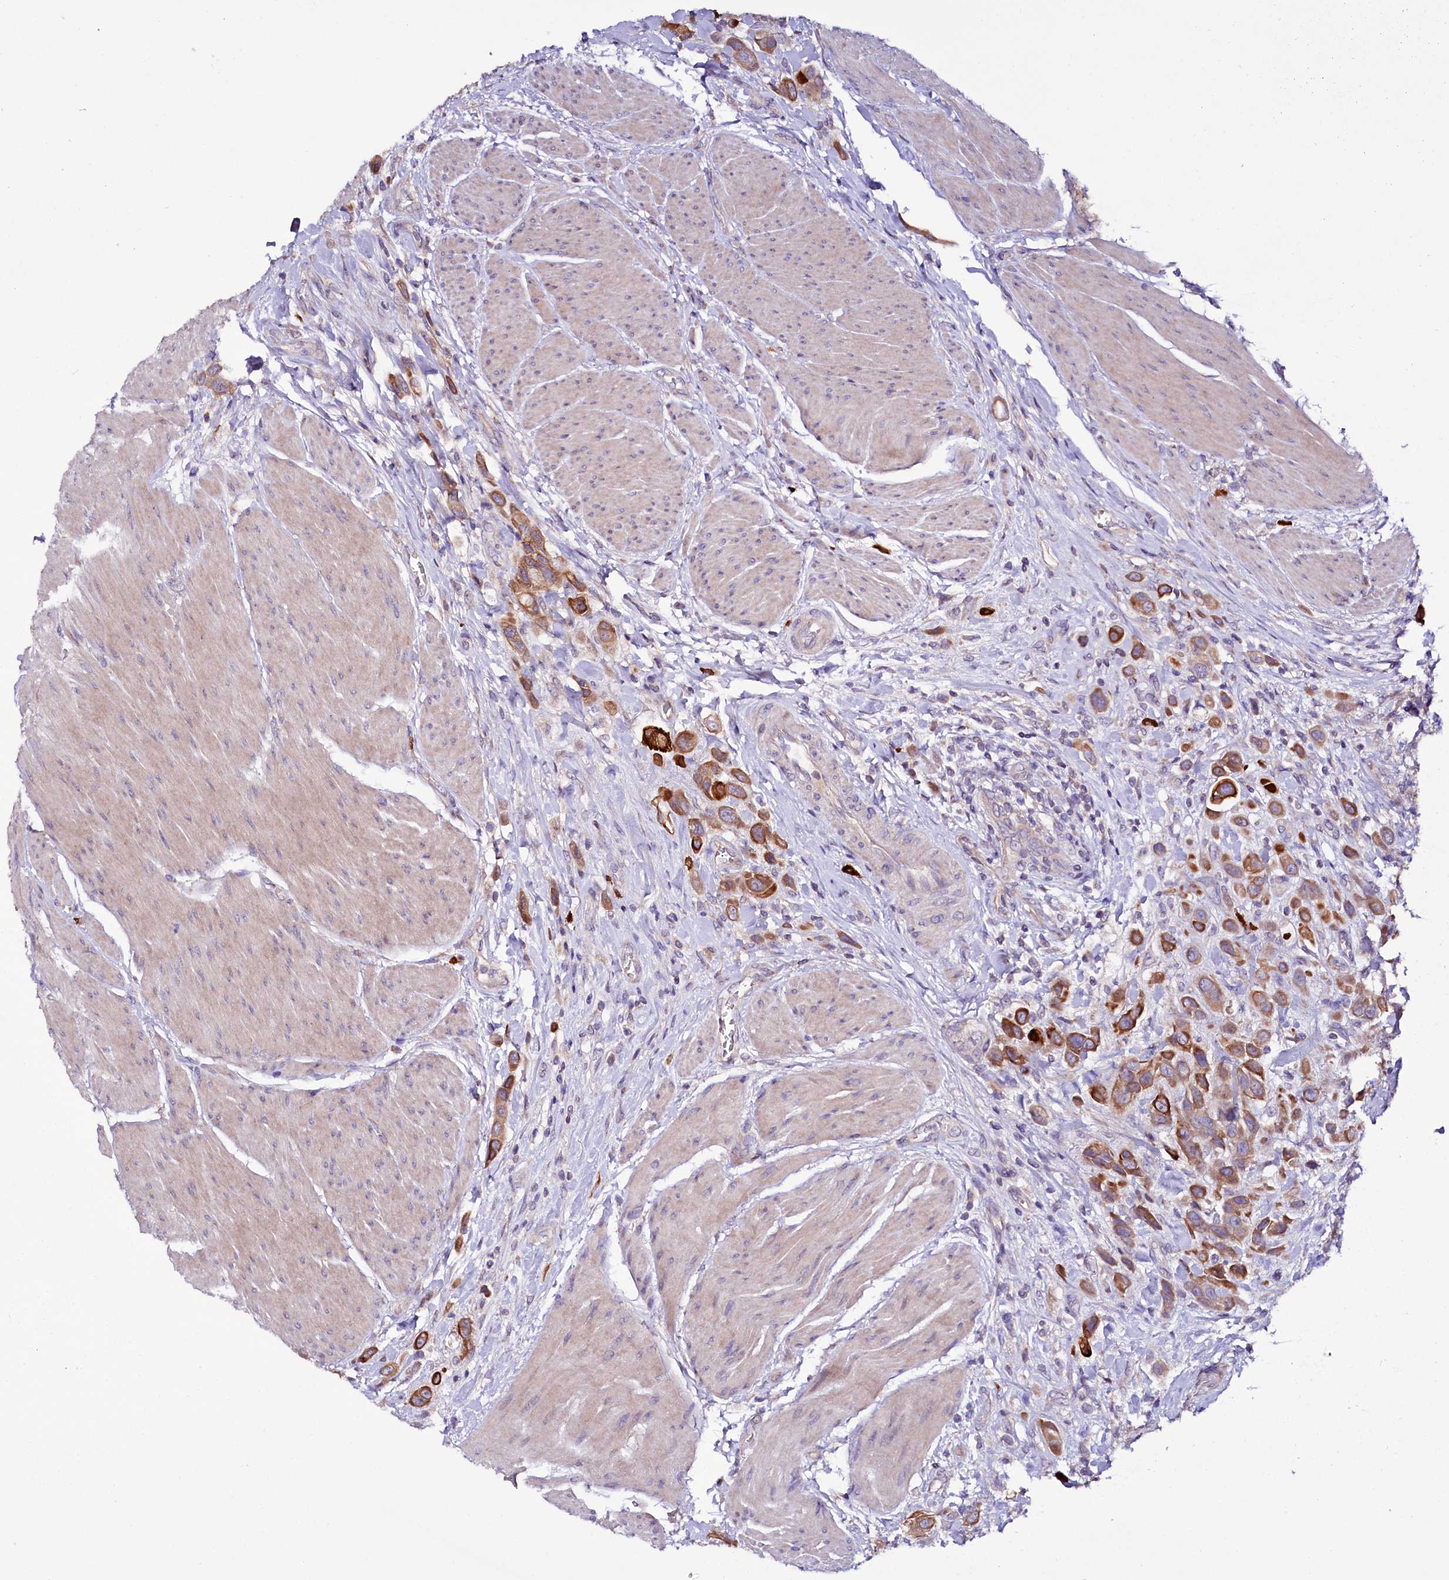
{"staining": {"intensity": "moderate", "quantity": ">75%", "location": "cytoplasmic/membranous"}, "tissue": "urothelial cancer", "cell_type": "Tumor cells", "image_type": "cancer", "snomed": [{"axis": "morphology", "description": "Urothelial carcinoma, High grade"}, {"axis": "topography", "description": "Urinary bladder"}], "caption": "Immunohistochemistry of human urothelial cancer exhibits medium levels of moderate cytoplasmic/membranous staining in approximately >75% of tumor cells.", "gene": "ZNF45", "patient": {"sex": "male", "age": 50}}